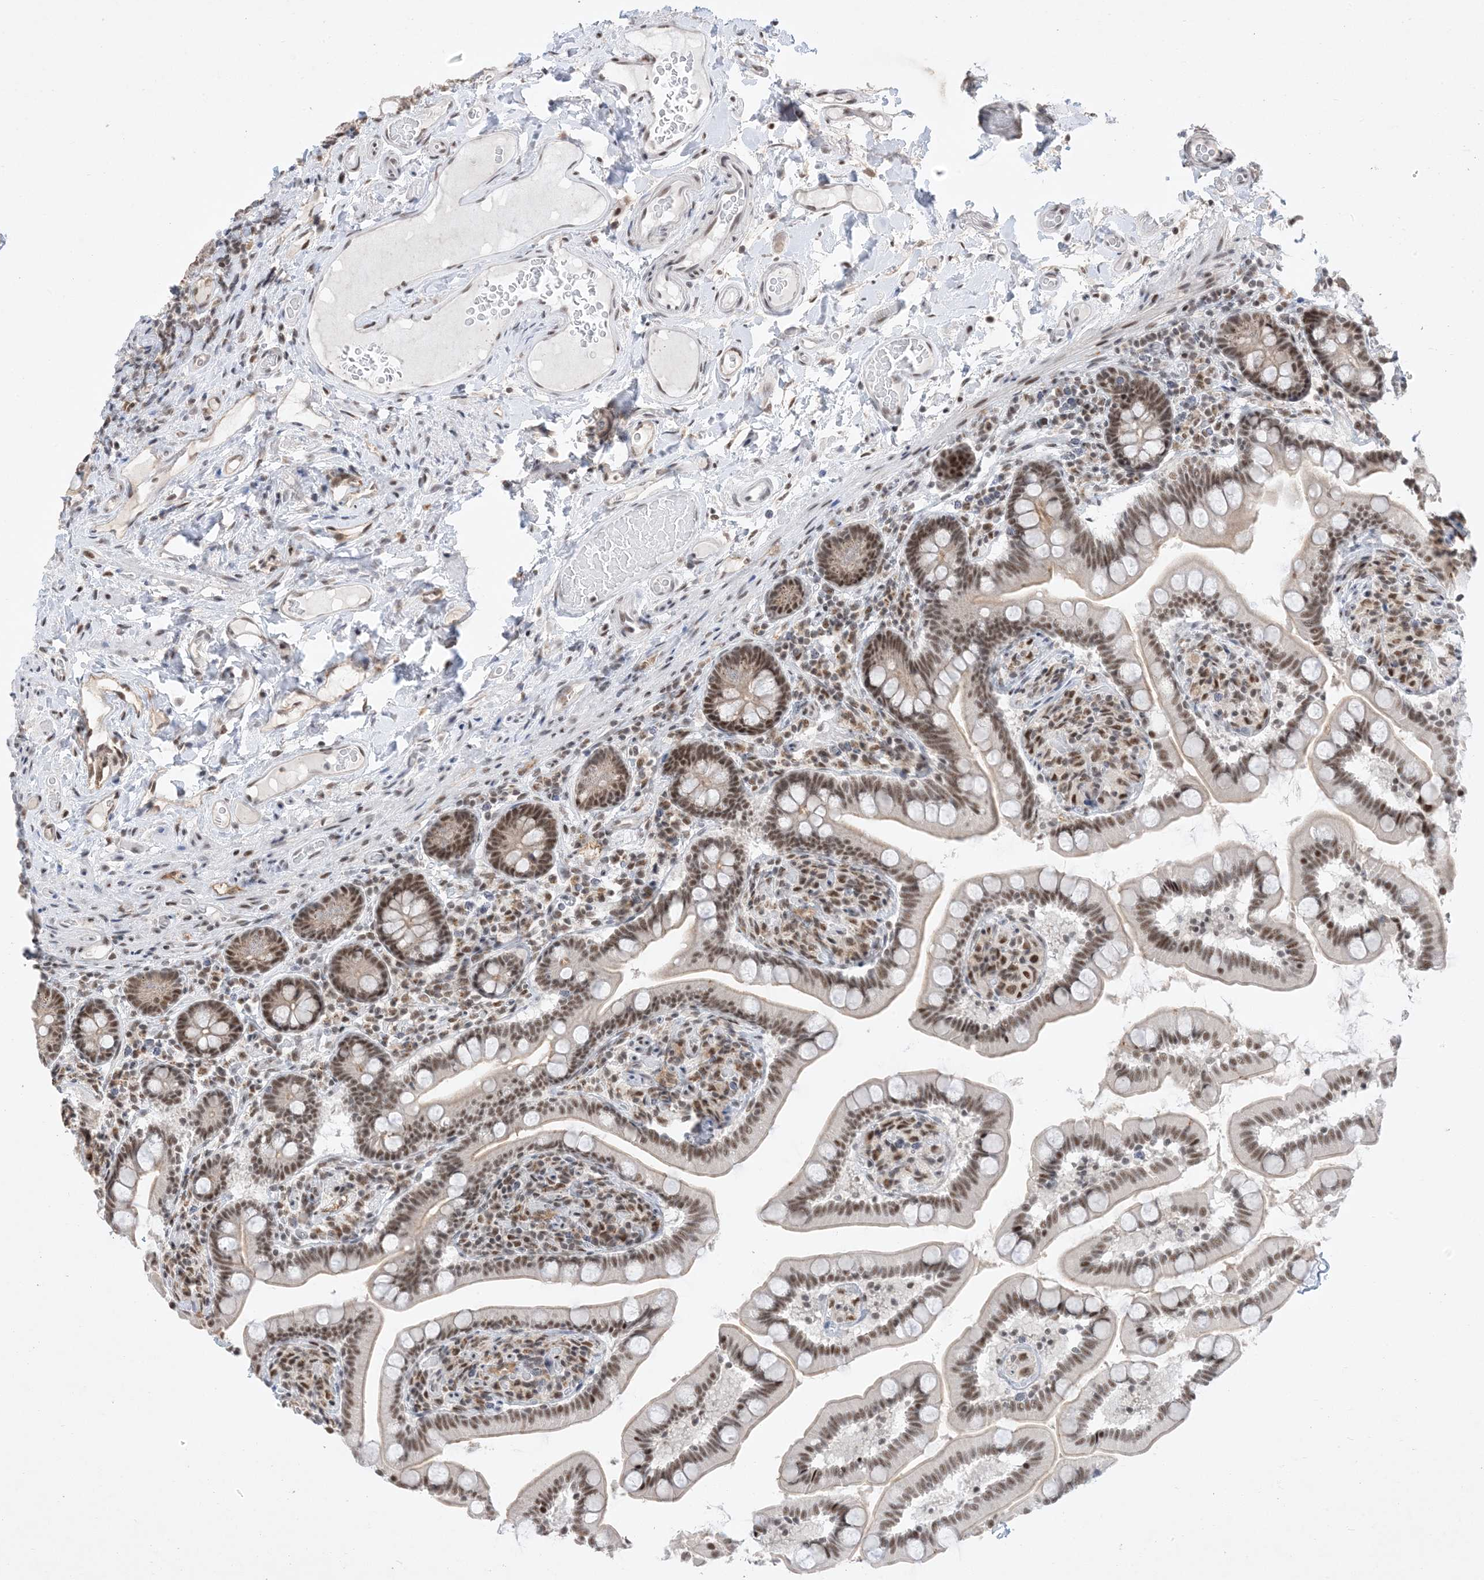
{"staining": {"intensity": "moderate", "quantity": ">75%", "location": "nuclear"}, "tissue": "small intestine", "cell_type": "Glandular cells", "image_type": "normal", "snomed": [{"axis": "morphology", "description": "Normal tissue, NOS"}, {"axis": "topography", "description": "Small intestine"}], "caption": "An immunohistochemistry (IHC) photomicrograph of normal tissue is shown. Protein staining in brown highlights moderate nuclear positivity in small intestine within glandular cells. (Stains: DAB in brown, nuclei in blue, Microscopy: brightfield microscopy at high magnification).", "gene": "SF3A3", "patient": {"sex": "female", "age": 64}}